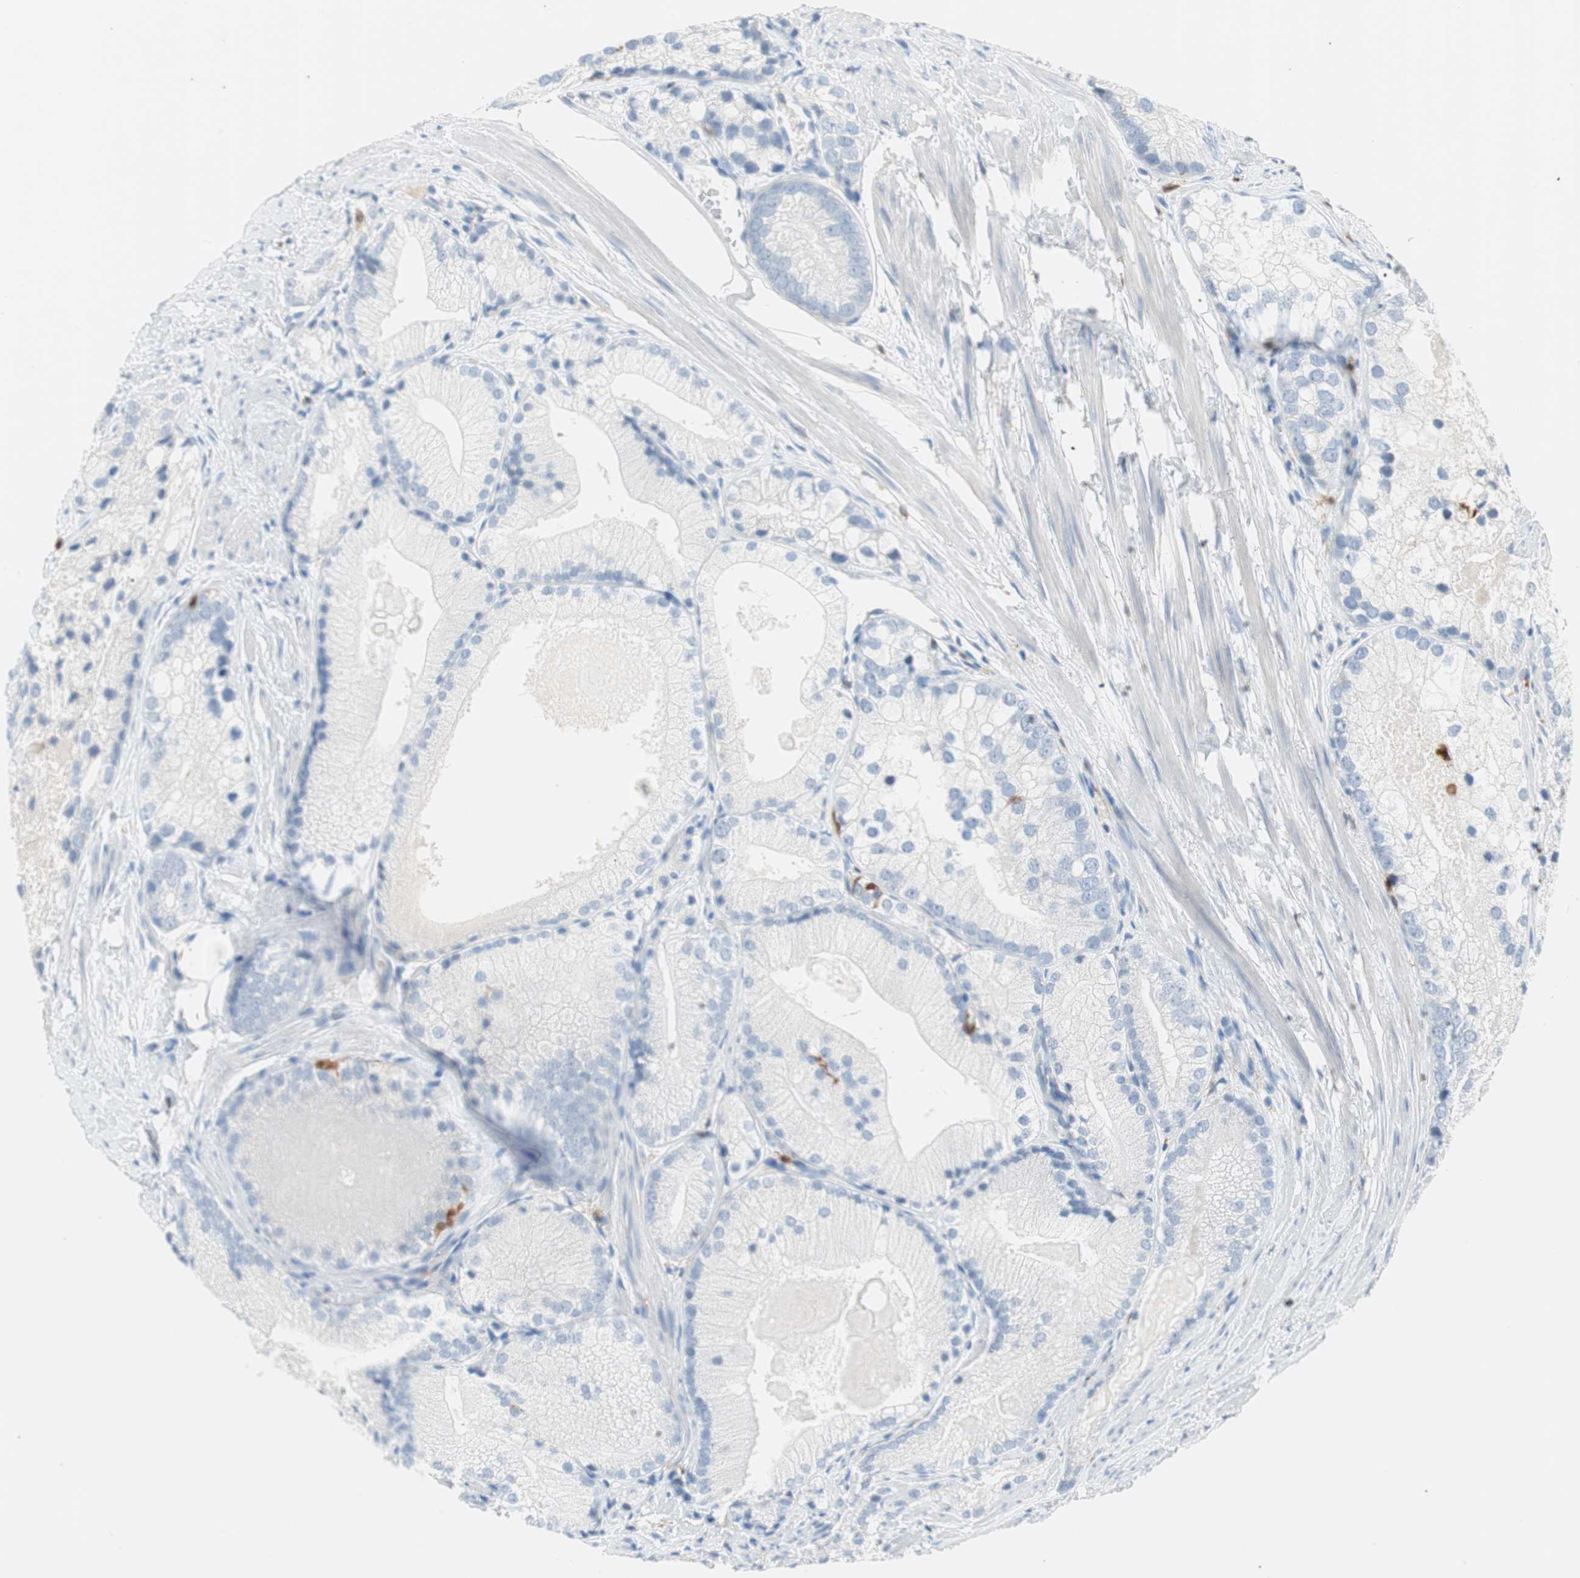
{"staining": {"intensity": "negative", "quantity": "none", "location": "none"}, "tissue": "prostate cancer", "cell_type": "Tumor cells", "image_type": "cancer", "snomed": [{"axis": "morphology", "description": "Adenocarcinoma, Low grade"}, {"axis": "topography", "description": "Prostate"}], "caption": "DAB (3,3'-diaminobenzidine) immunohistochemical staining of human prostate cancer demonstrates no significant expression in tumor cells.", "gene": "IL18", "patient": {"sex": "male", "age": 69}}